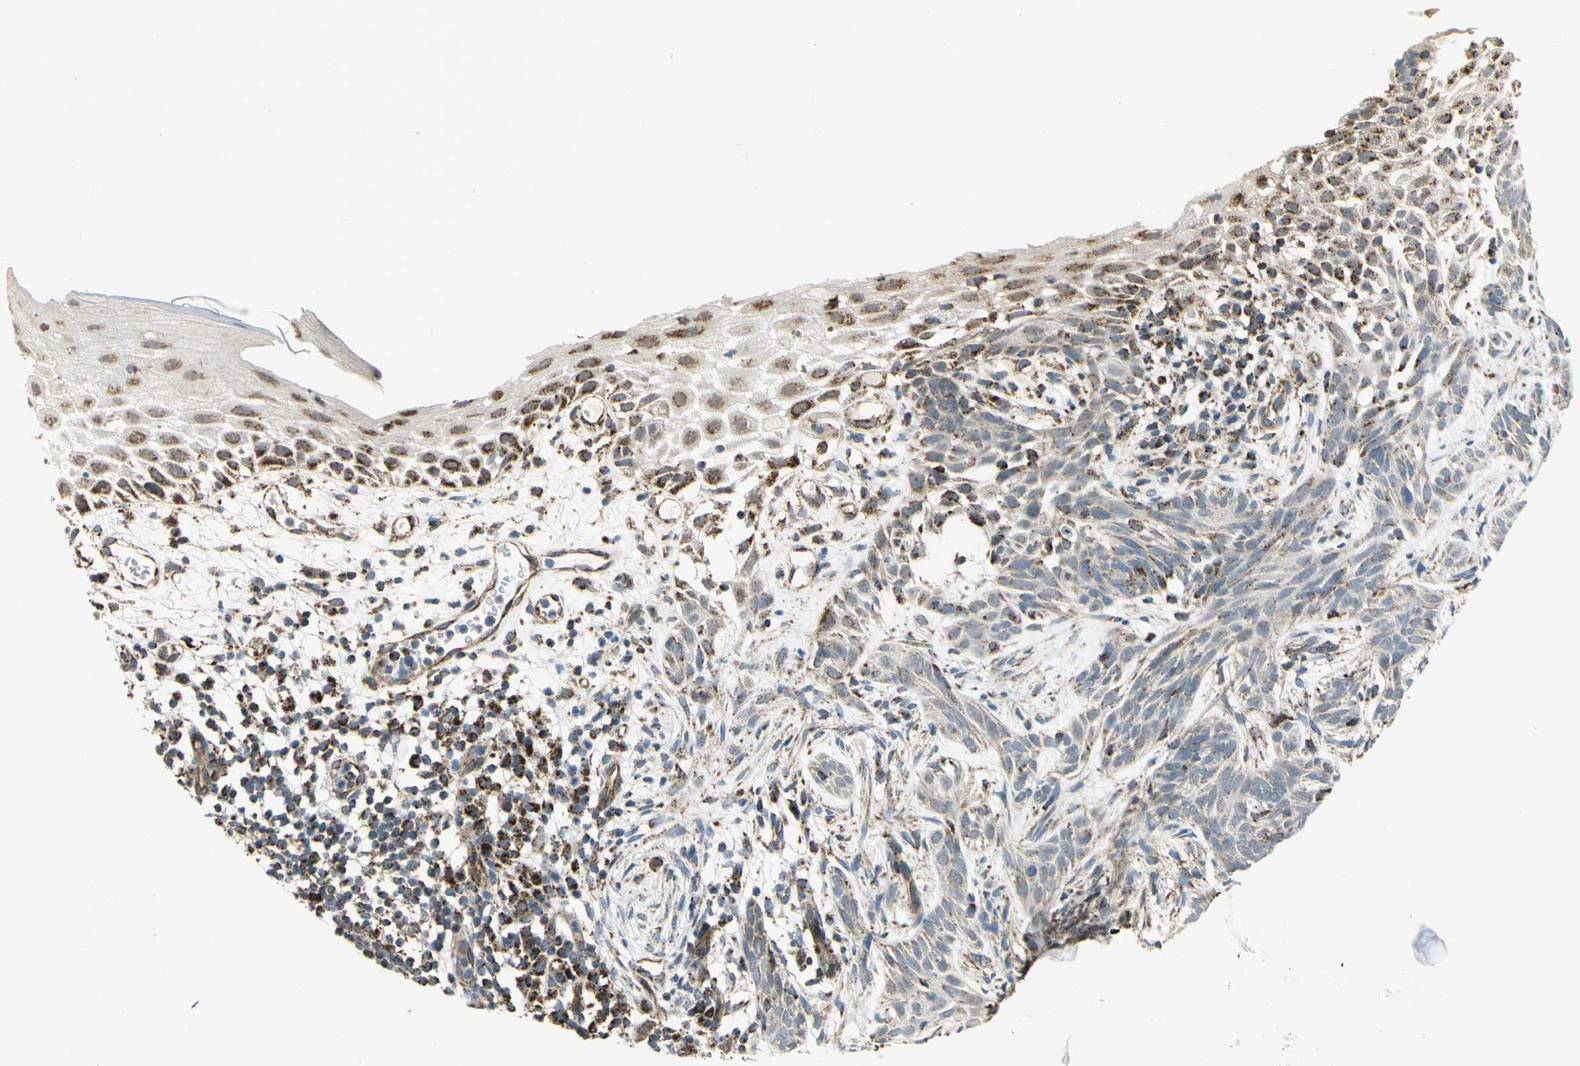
{"staining": {"intensity": "weak", "quantity": "25%-75%", "location": "cytoplasmic/membranous"}, "tissue": "skin cancer", "cell_type": "Tumor cells", "image_type": "cancer", "snomed": [{"axis": "morphology", "description": "Normal tissue, NOS"}, {"axis": "morphology", "description": "Basal cell carcinoma"}, {"axis": "topography", "description": "Skin"}], "caption": "High-power microscopy captured an IHC micrograph of basal cell carcinoma (skin), revealing weak cytoplasmic/membranous expression in about 25%-75% of tumor cells.", "gene": "MRPS22", "patient": {"sex": "female", "age": 69}}